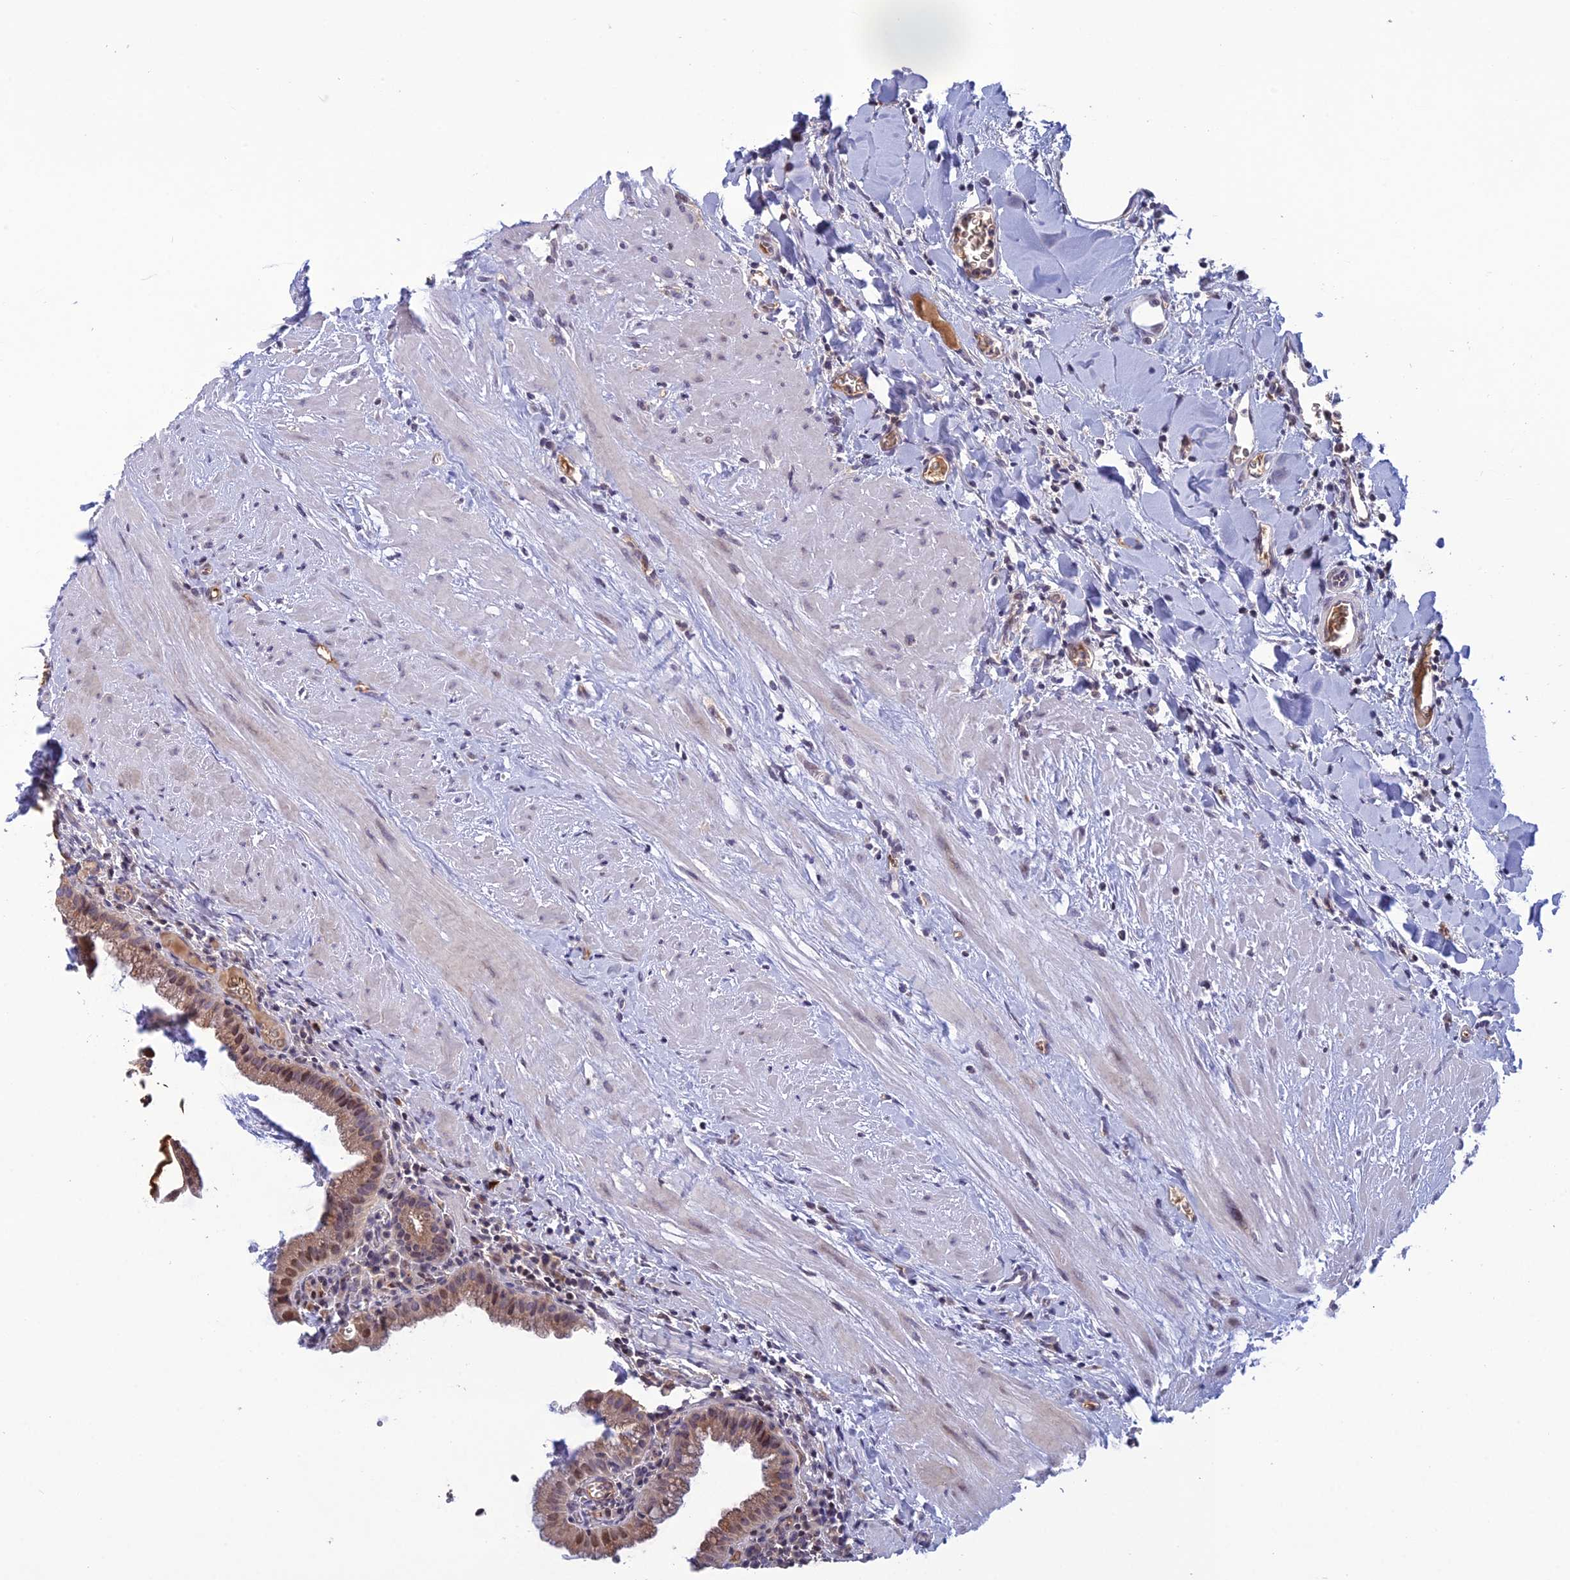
{"staining": {"intensity": "moderate", "quantity": "<25%", "location": "cytoplasmic/membranous"}, "tissue": "gallbladder", "cell_type": "Glandular cells", "image_type": "normal", "snomed": [{"axis": "morphology", "description": "Normal tissue, NOS"}, {"axis": "topography", "description": "Gallbladder"}], "caption": "Immunohistochemical staining of benign gallbladder displays low levels of moderate cytoplasmic/membranous positivity in approximately <25% of glandular cells. The protein is shown in brown color, while the nuclei are stained blue.", "gene": "TMEM134", "patient": {"sex": "male", "age": 78}}